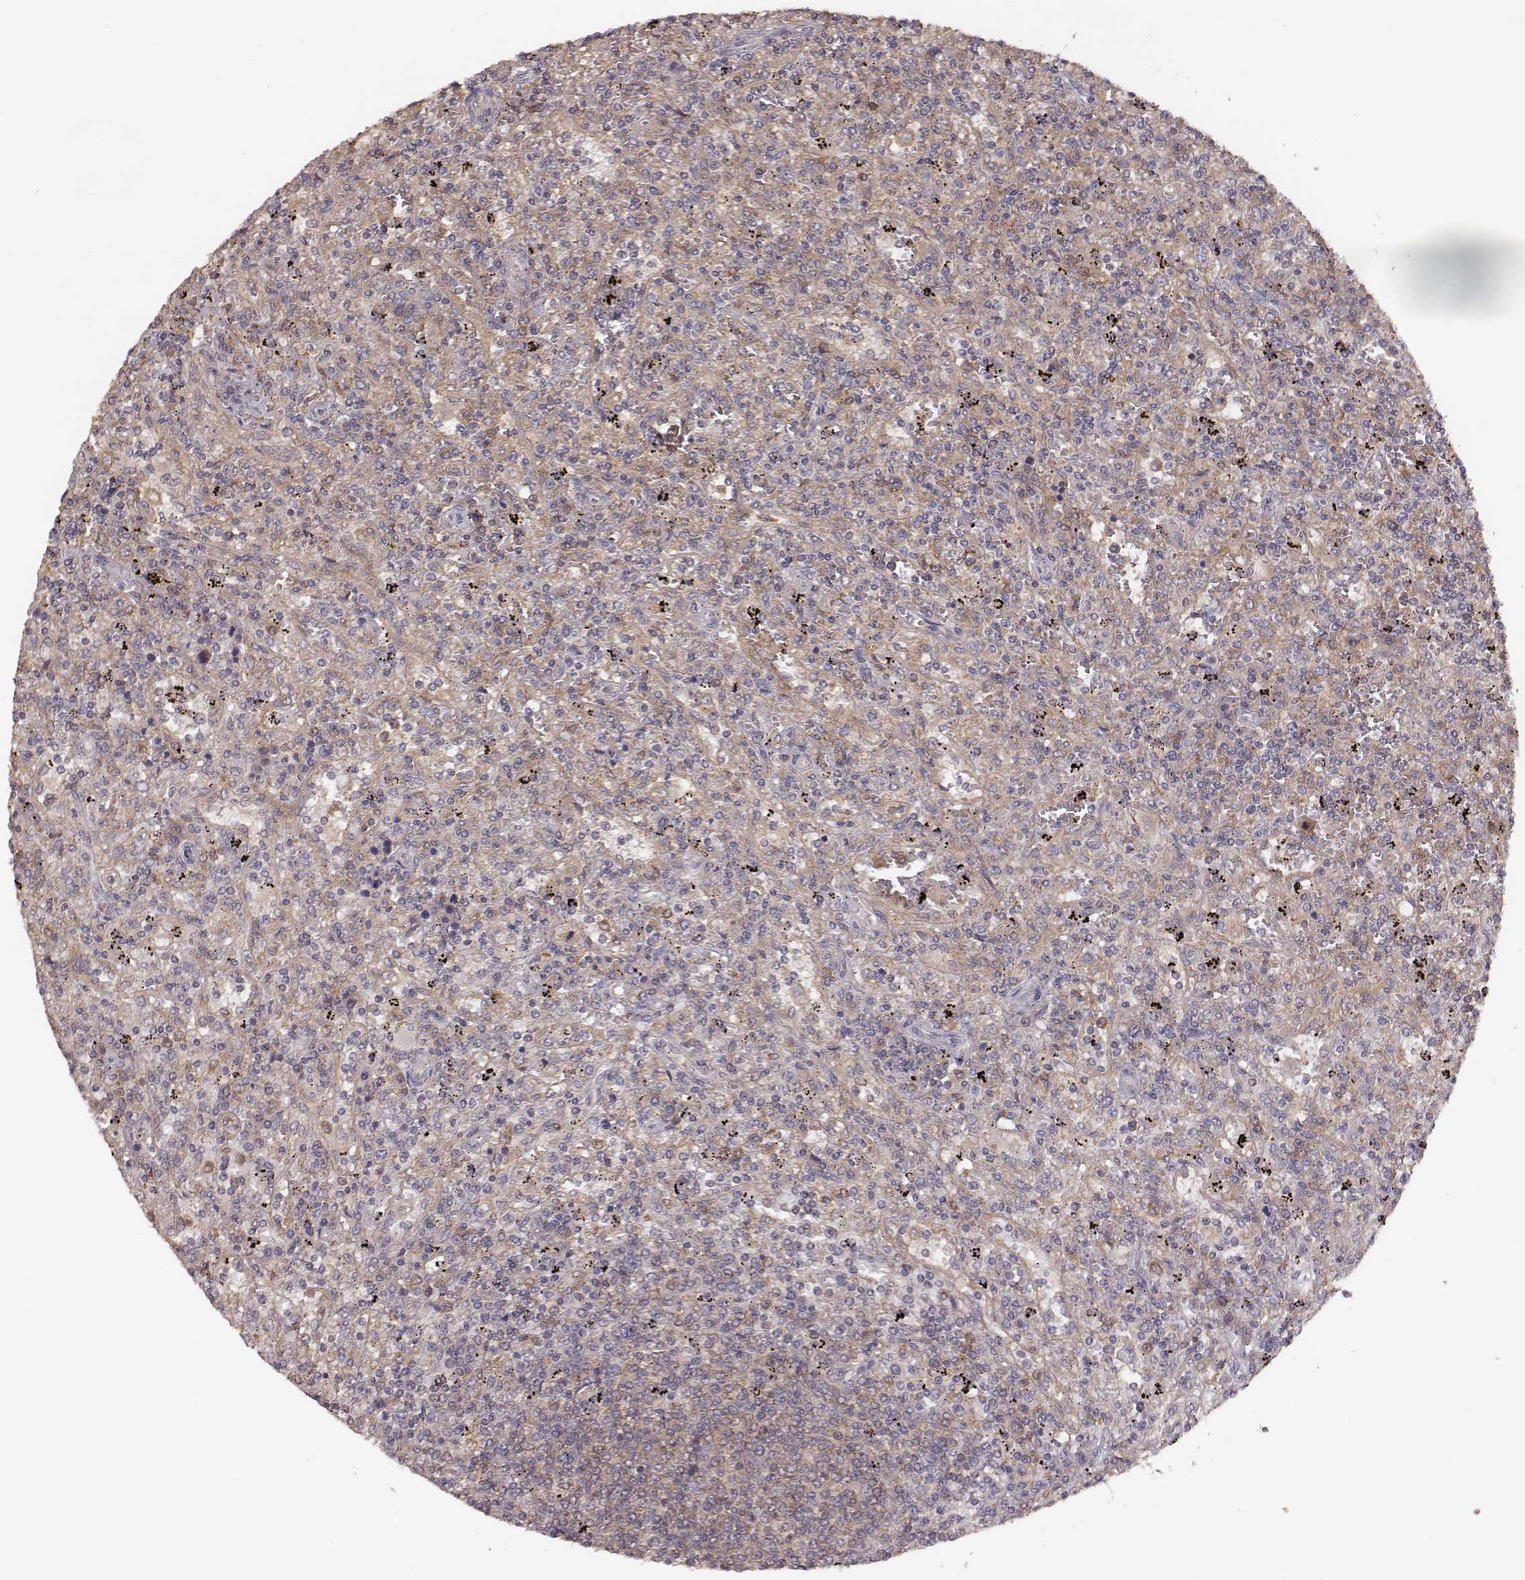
{"staining": {"intensity": "weak", "quantity": ">75%", "location": "cytoplasmic/membranous"}, "tissue": "lymphoma", "cell_type": "Tumor cells", "image_type": "cancer", "snomed": [{"axis": "morphology", "description": "Malignant lymphoma, non-Hodgkin's type, Low grade"}, {"axis": "topography", "description": "Spleen"}], "caption": "Human lymphoma stained for a protein (brown) exhibits weak cytoplasmic/membranous positive expression in about >75% of tumor cells.", "gene": "VPS26A", "patient": {"sex": "male", "age": 62}}